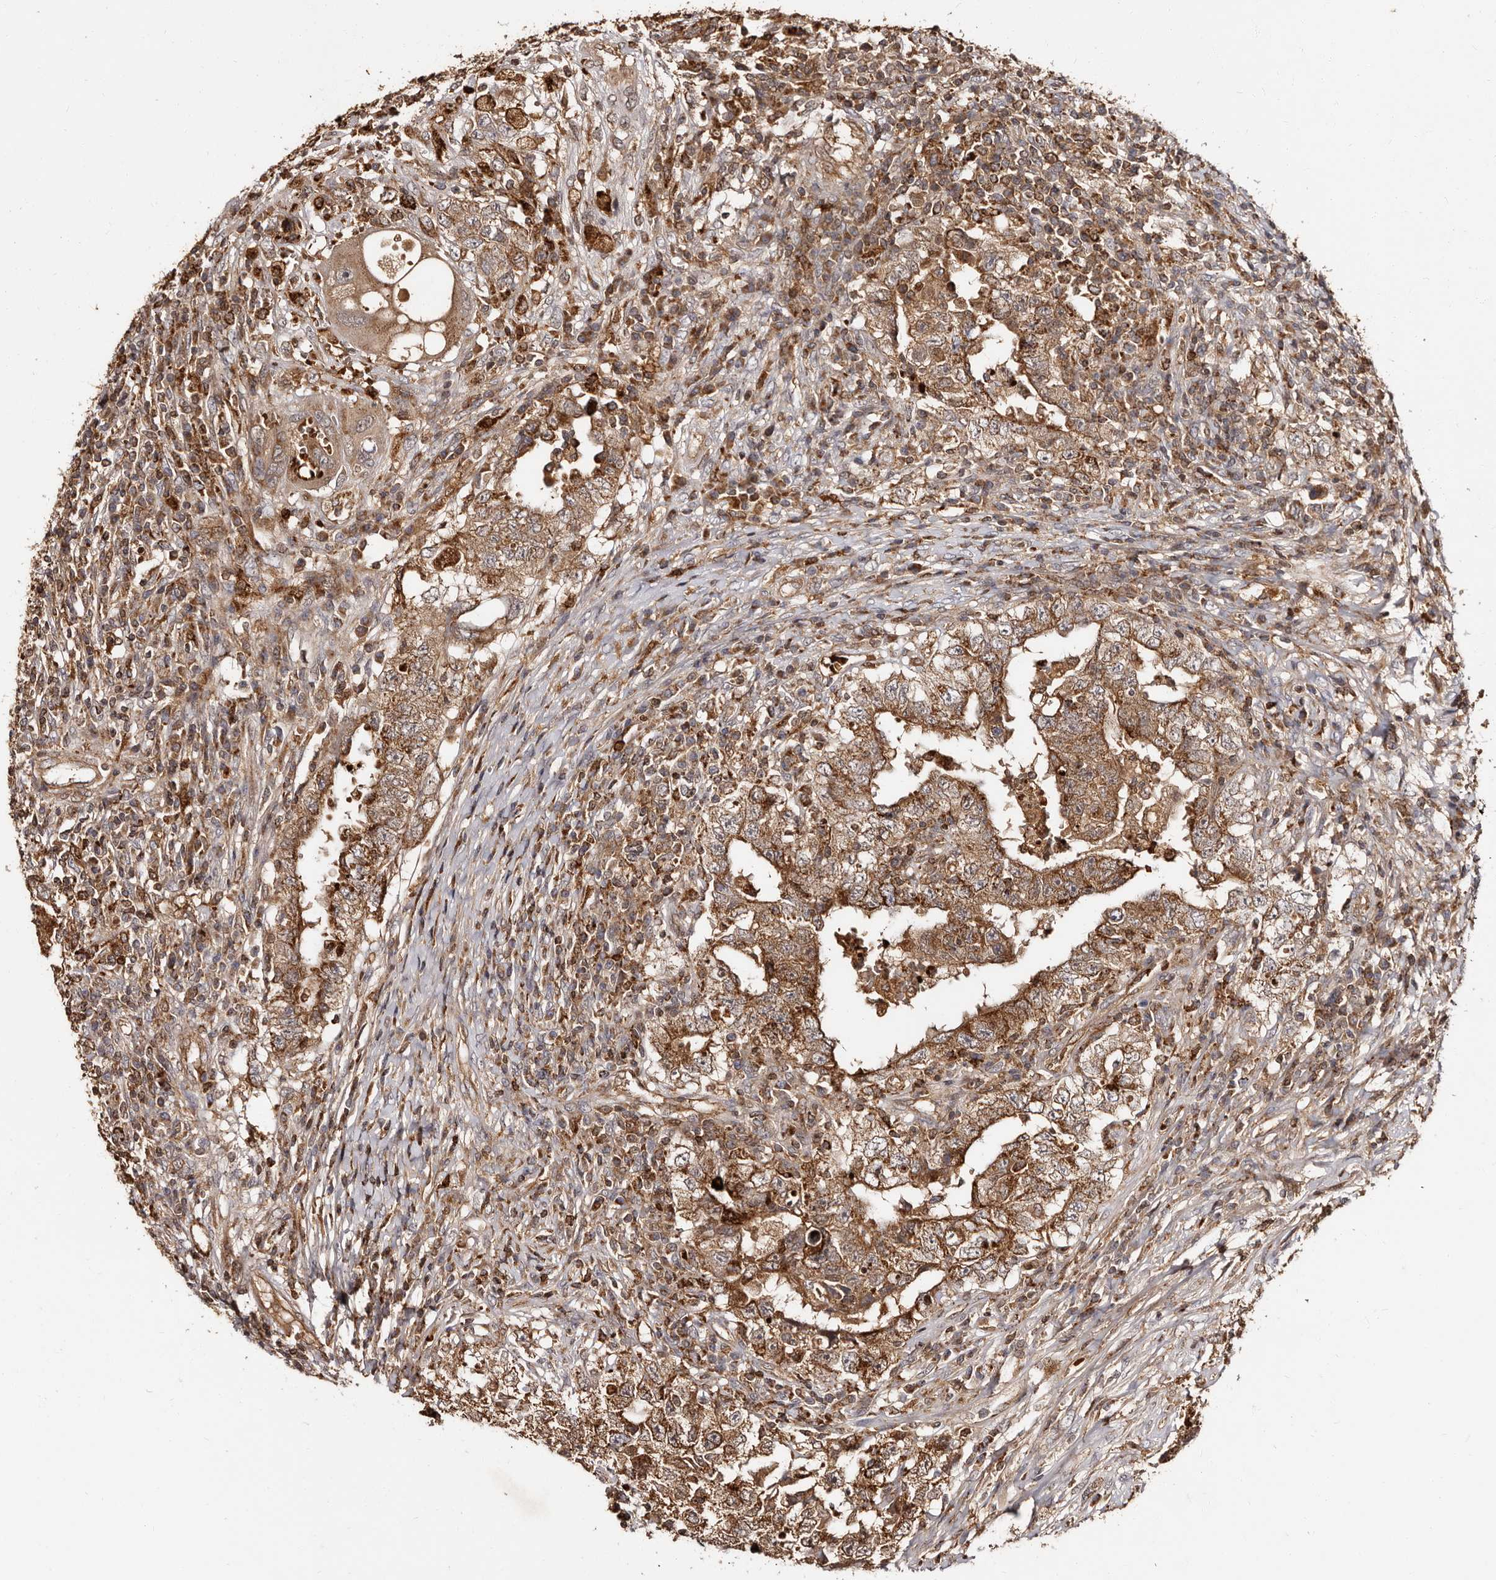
{"staining": {"intensity": "moderate", "quantity": ">75%", "location": "cytoplasmic/membranous"}, "tissue": "testis cancer", "cell_type": "Tumor cells", "image_type": "cancer", "snomed": [{"axis": "morphology", "description": "Carcinoma, Embryonal, NOS"}, {"axis": "topography", "description": "Testis"}], "caption": "A photomicrograph showing moderate cytoplasmic/membranous staining in about >75% of tumor cells in testis cancer (embryonal carcinoma), as visualized by brown immunohistochemical staining.", "gene": "BAX", "patient": {"sex": "male", "age": 26}}